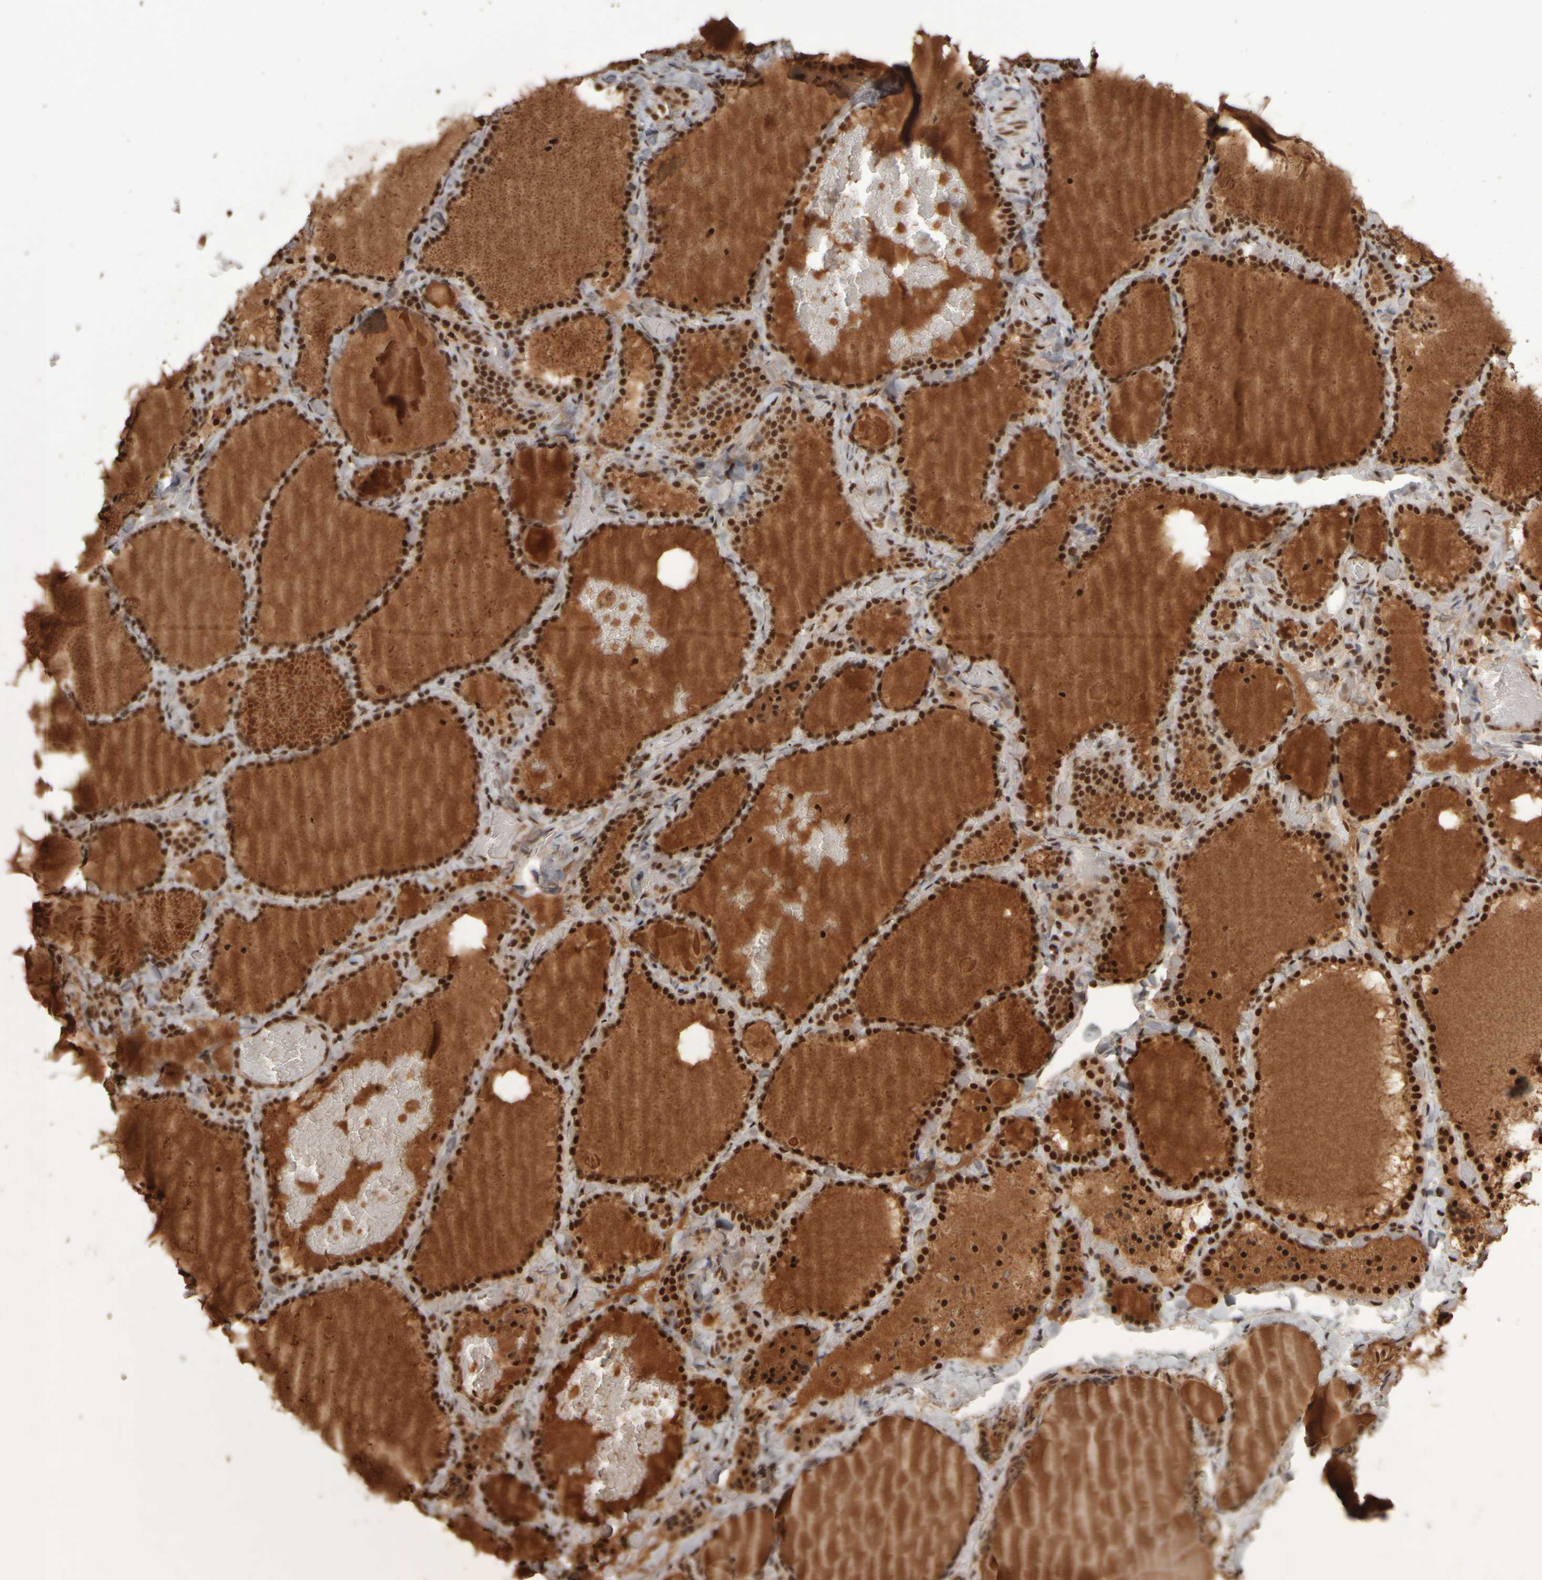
{"staining": {"intensity": "strong", "quantity": ">75%", "location": "nuclear"}, "tissue": "thyroid gland", "cell_type": "Glandular cells", "image_type": "normal", "snomed": [{"axis": "morphology", "description": "Normal tissue, NOS"}, {"axis": "topography", "description": "Thyroid gland"}], "caption": "Strong nuclear protein staining is appreciated in about >75% of glandular cells in thyroid gland. The protein of interest is shown in brown color, while the nuclei are stained blue.", "gene": "ZFHX4", "patient": {"sex": "female", "age": 22}}